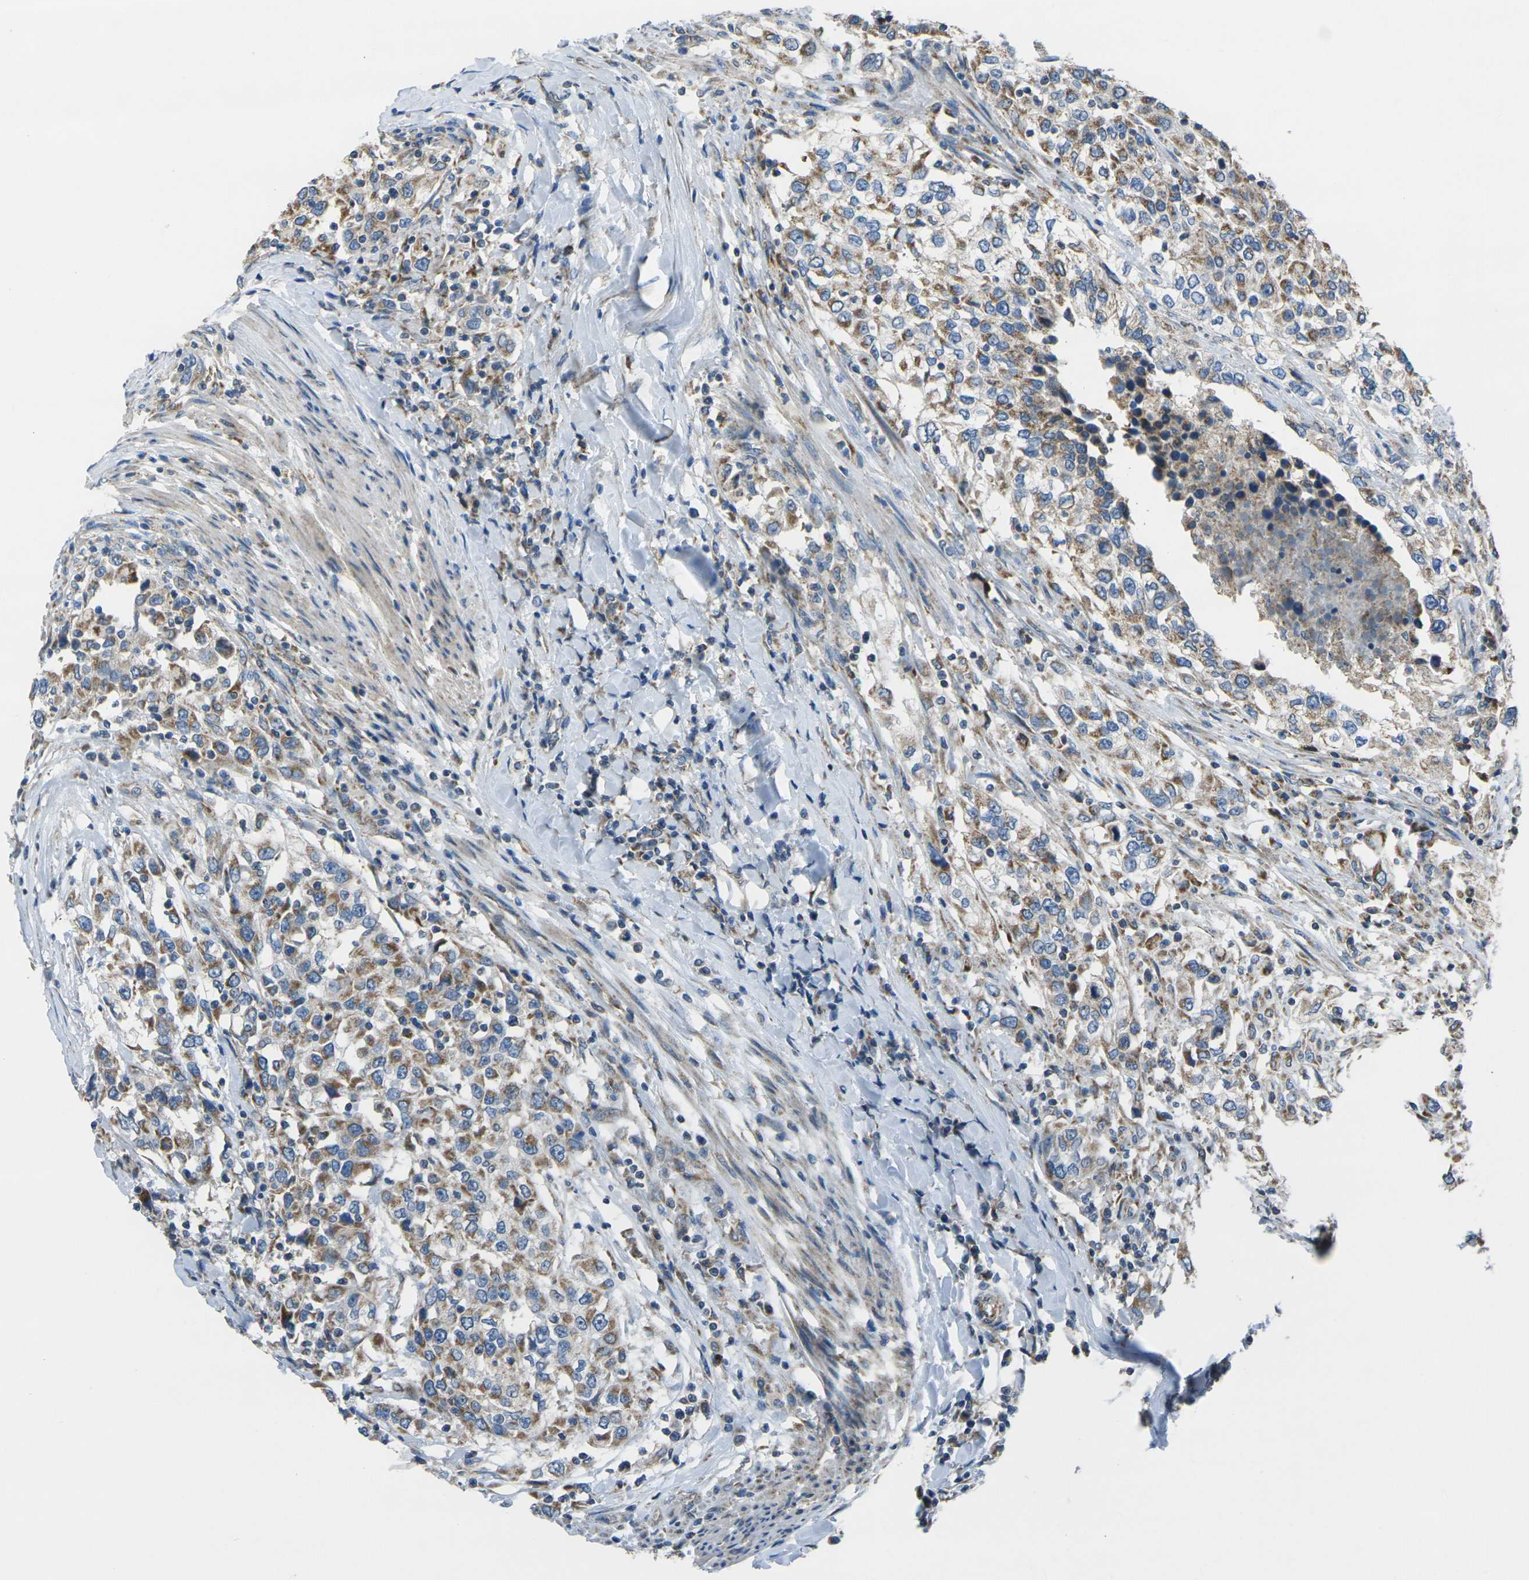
{"staining": {"intensity": "moderate", "quantity": ">75%", "location": "cytoplasmic/membranous"}, "tissue": "urothelial cancer", "cell_type": "Tumor cells", "image_type": "cancer", "snomed": [{"axis": "morphology", "description": "Urothelial carcinoma, High grade"}, {"axis": "topography", "description": "Urinary bladder"}], "caption": "Protein staining reveals moderate cytoplasmic/membranous staining in about >75% of tumor cells in high-grade urothelial carcinoma.", "gene": "TMEM120B", "patient": {"sex": "female", "age": 56}}